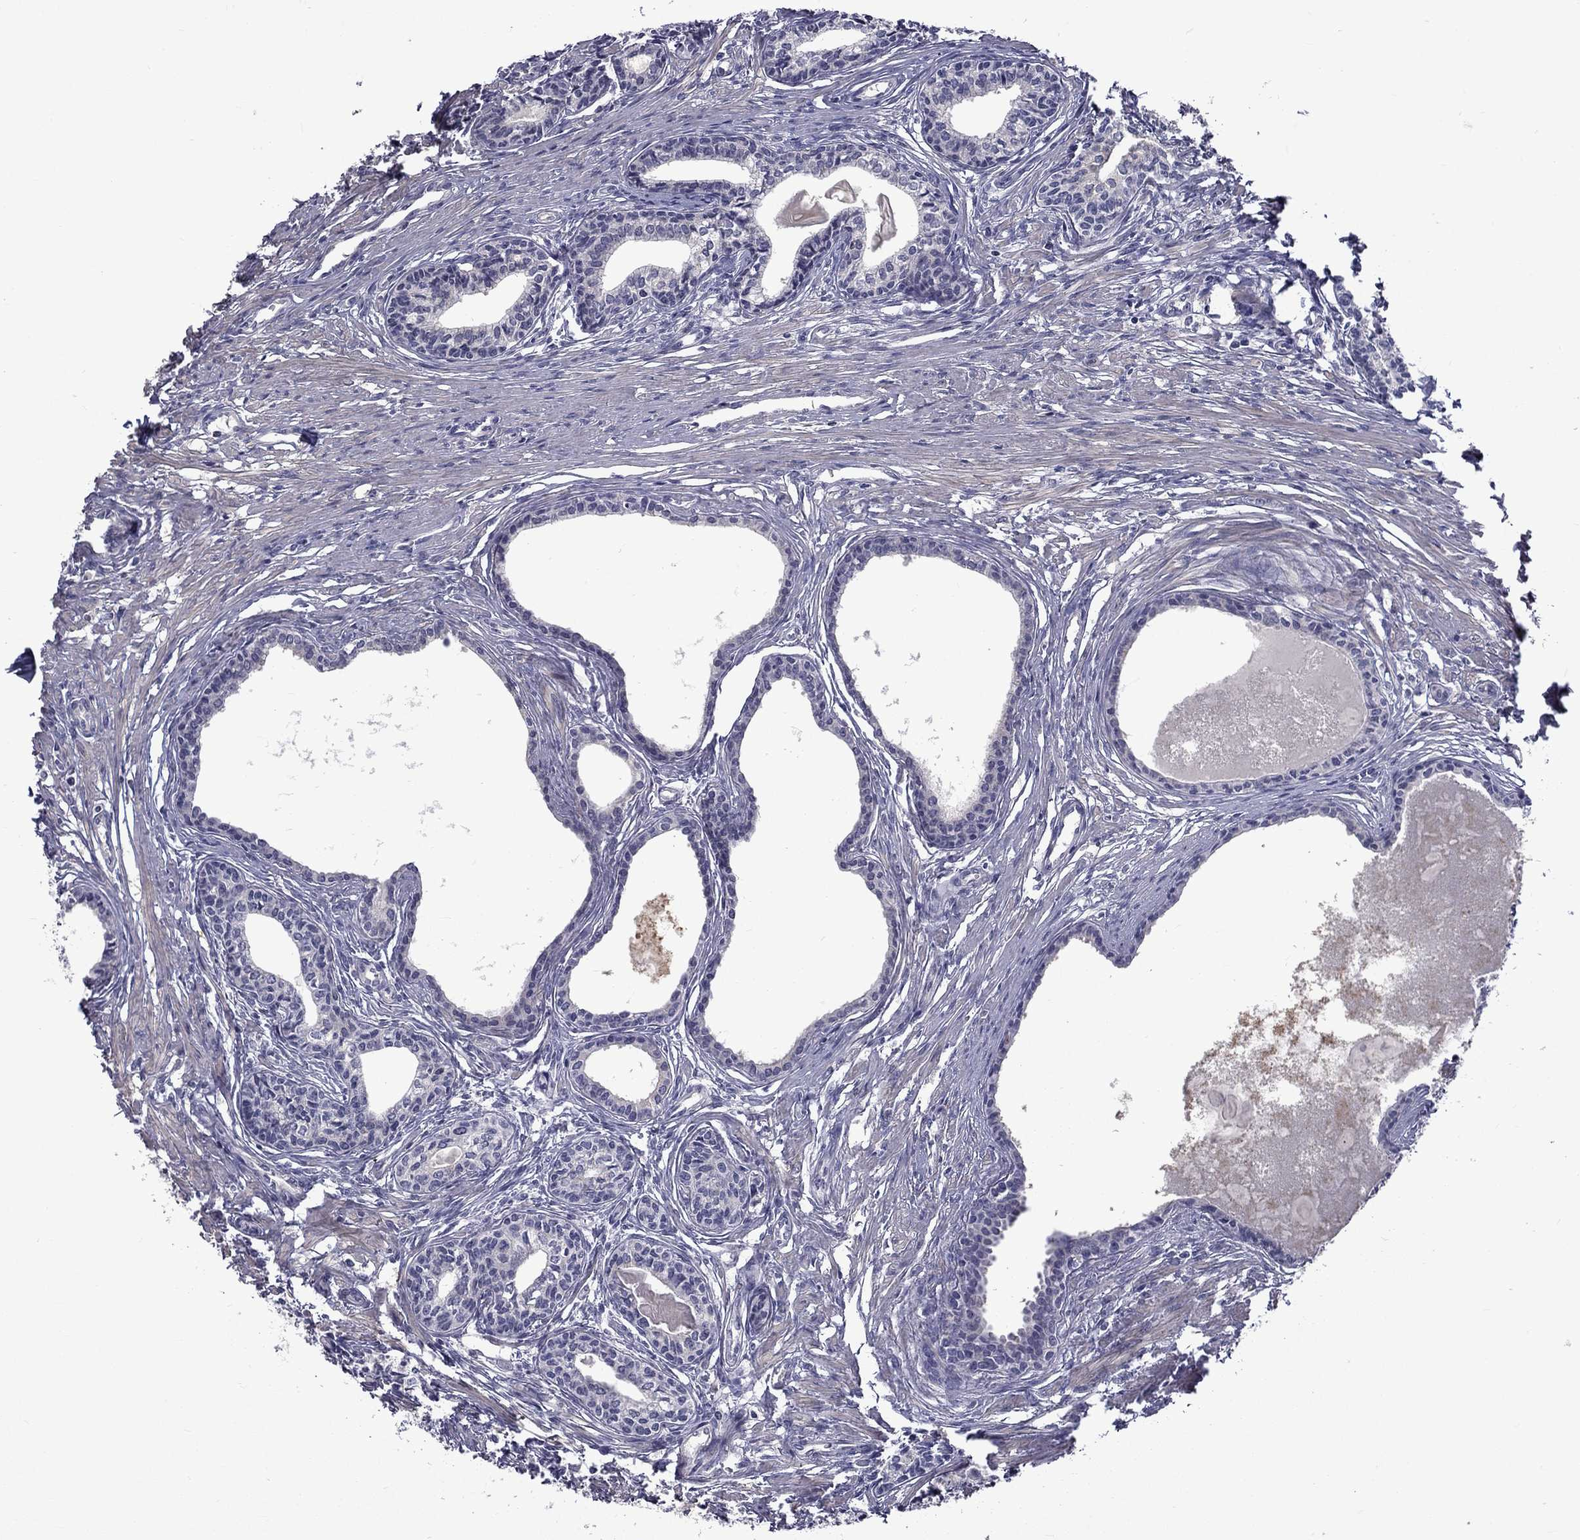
{"staining": {"intensity": "negative", "quantity": "none", "location": "none"}, "tissue": "prostate", "cell_type": "Glandular cells", "image_type": "normal", "snomed": [{"axis": "morphology", "description": "Normal tissue, NOS"}, {"axis": "topography", "description": "Prostate"}], "caption": "There is no significant staining in glandular cells of prostate. (DAB (3,3'-diaminobenzidine) immunohistochemistry (IHC) visualized using brightfield microscopy, high magnification).", "gene": "SNTA1", "patient": {"sex": "male", "age": 60}}